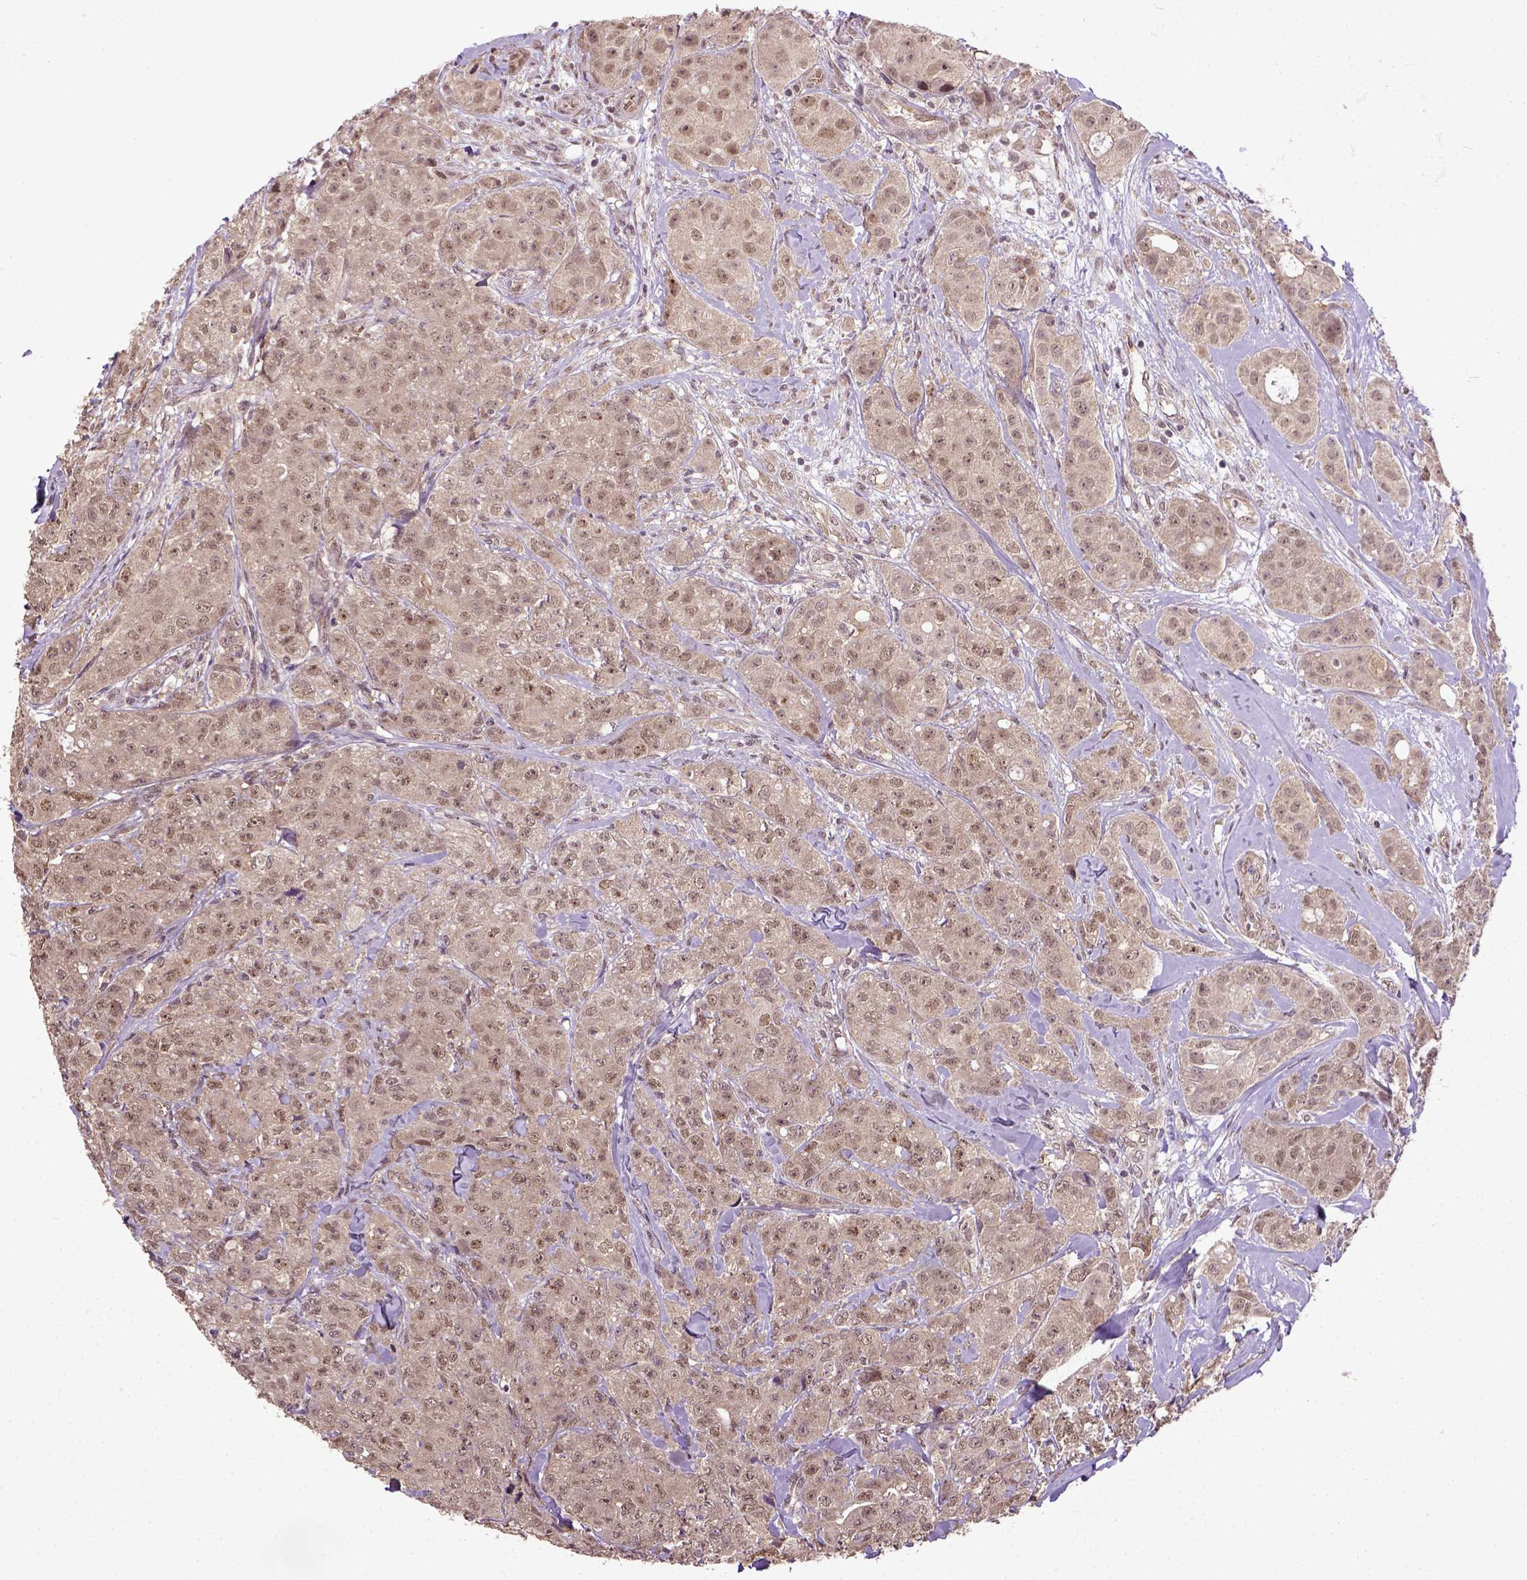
{"staining": {"intensity": "moderate", "quantity": "<25%", "location": "nuclear"}, "tissue": "breast cancer", "cell_type": "Tumor cells", "image_type": "cancer", "snomed": [{"axis": "morphology", "description": "Duct carcinoma"}, {"axis": "topography", "description": "Breast"}], "caption": "DAB (3,3'-diaminobenzidine) immunohistochemical staining of human breast cancer (intraductal carcinoma) displays moderate nuclear protein positivity in approximately <25% of tumor cells.", "gene": "UBA3", "patient": {"sex": "female", "age": 43}}